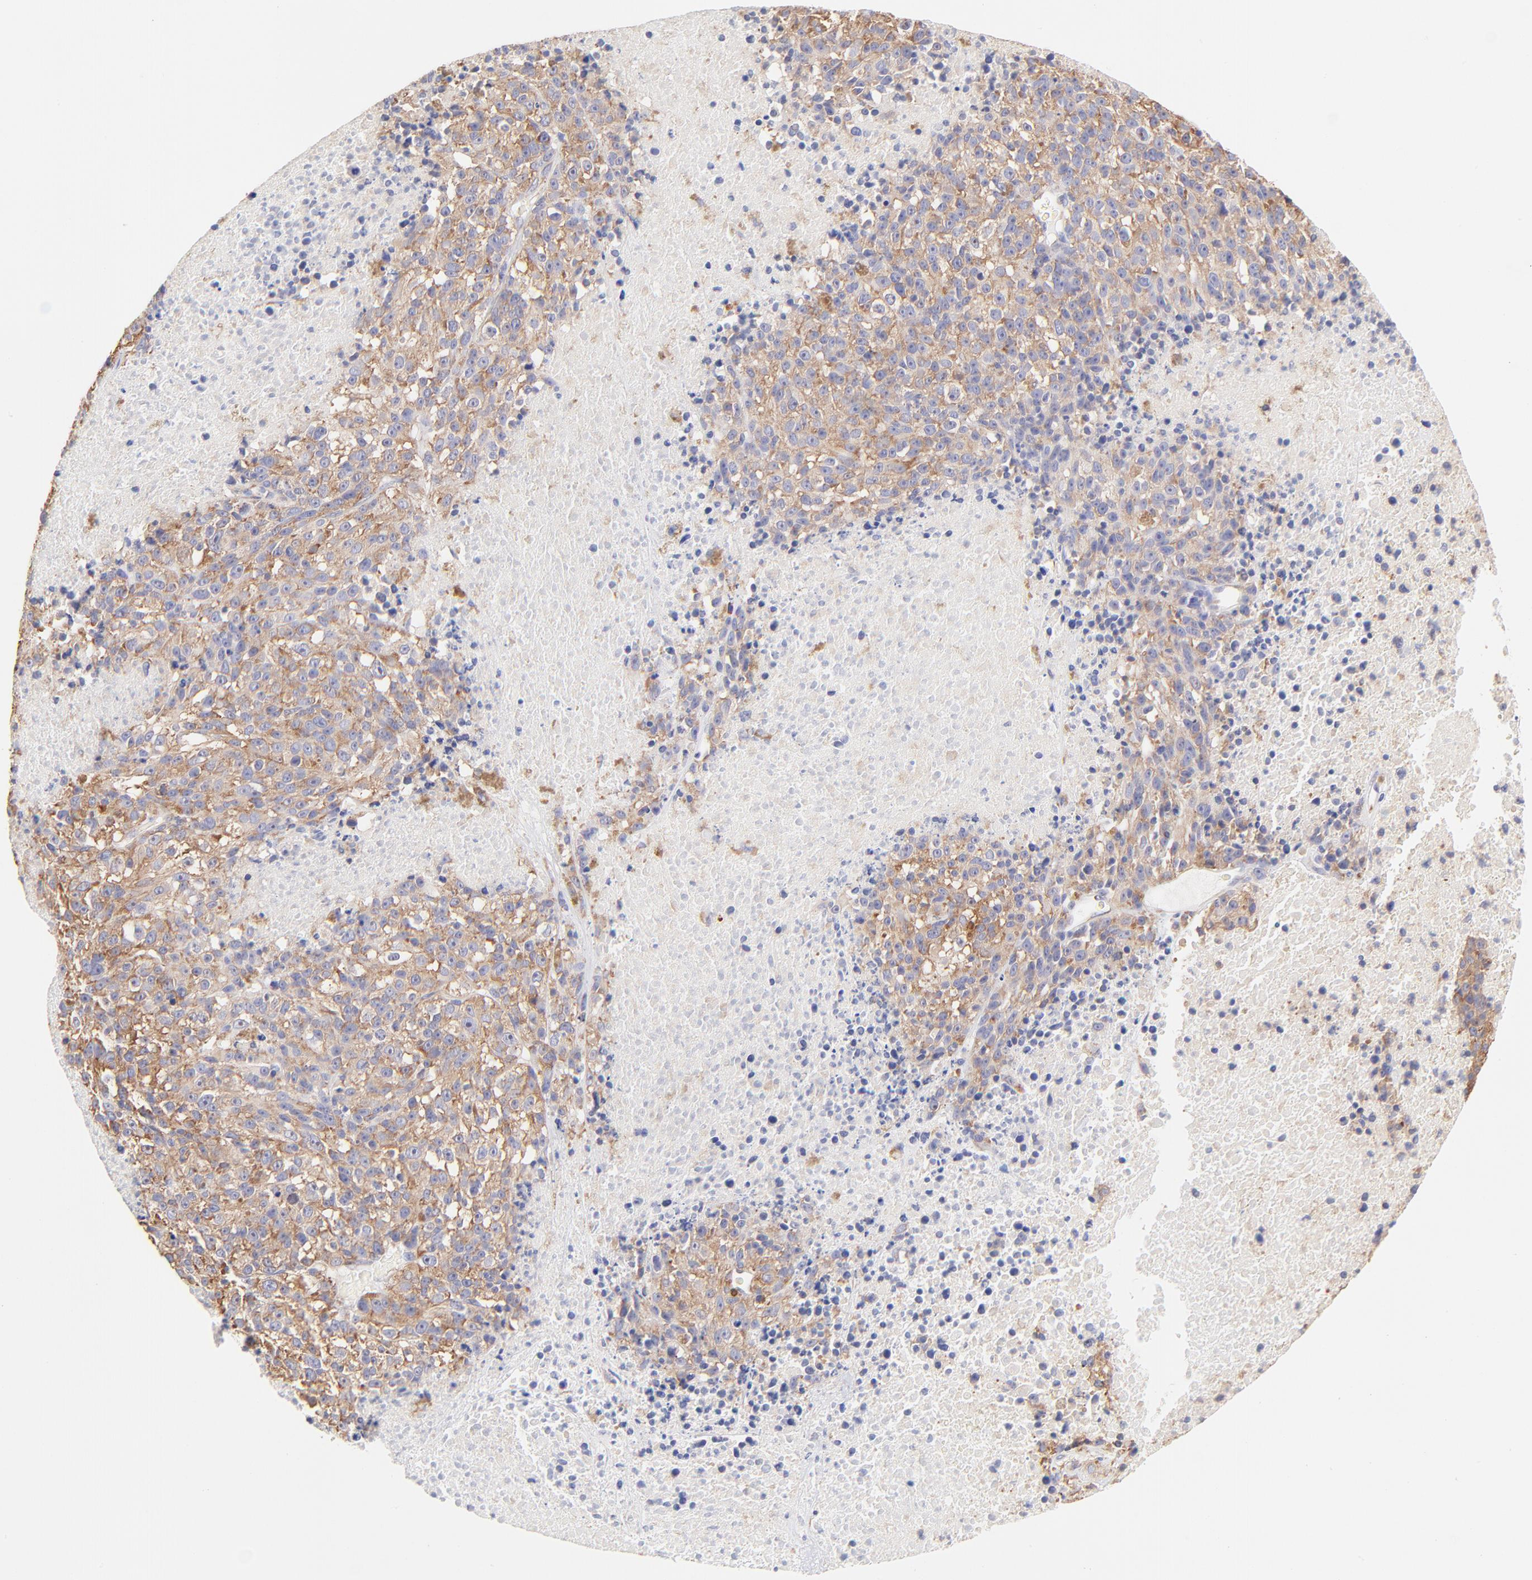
{"staining": {"intensity": "moderate", "quantity": ">75%", "location": "cytoplasmic/membranous"}, "tissue": "melanoma", "cell_type": "Tumor cells", "image_type": "cancer", "snomed": [{"axis": "morphology", "description": "Malignant melanoma, Metastatic site"}, {"axis": "topography", "description": "Cerebral cortex"}], "caption": "Immunohistochemical staining of human melanoma exhibits medium levels of moderate cytoplasmic/membranous positivity in about >75% of tumor cells. The staining was performed using DAB (3,3'-diaminobenzidine) to visualize the protein expression in brown, while the nuclei were stained in blue with hematoxylin (Magnification: 20x).", "gene": "RPL30", "patient": {"sex": "female", "age": 52}}